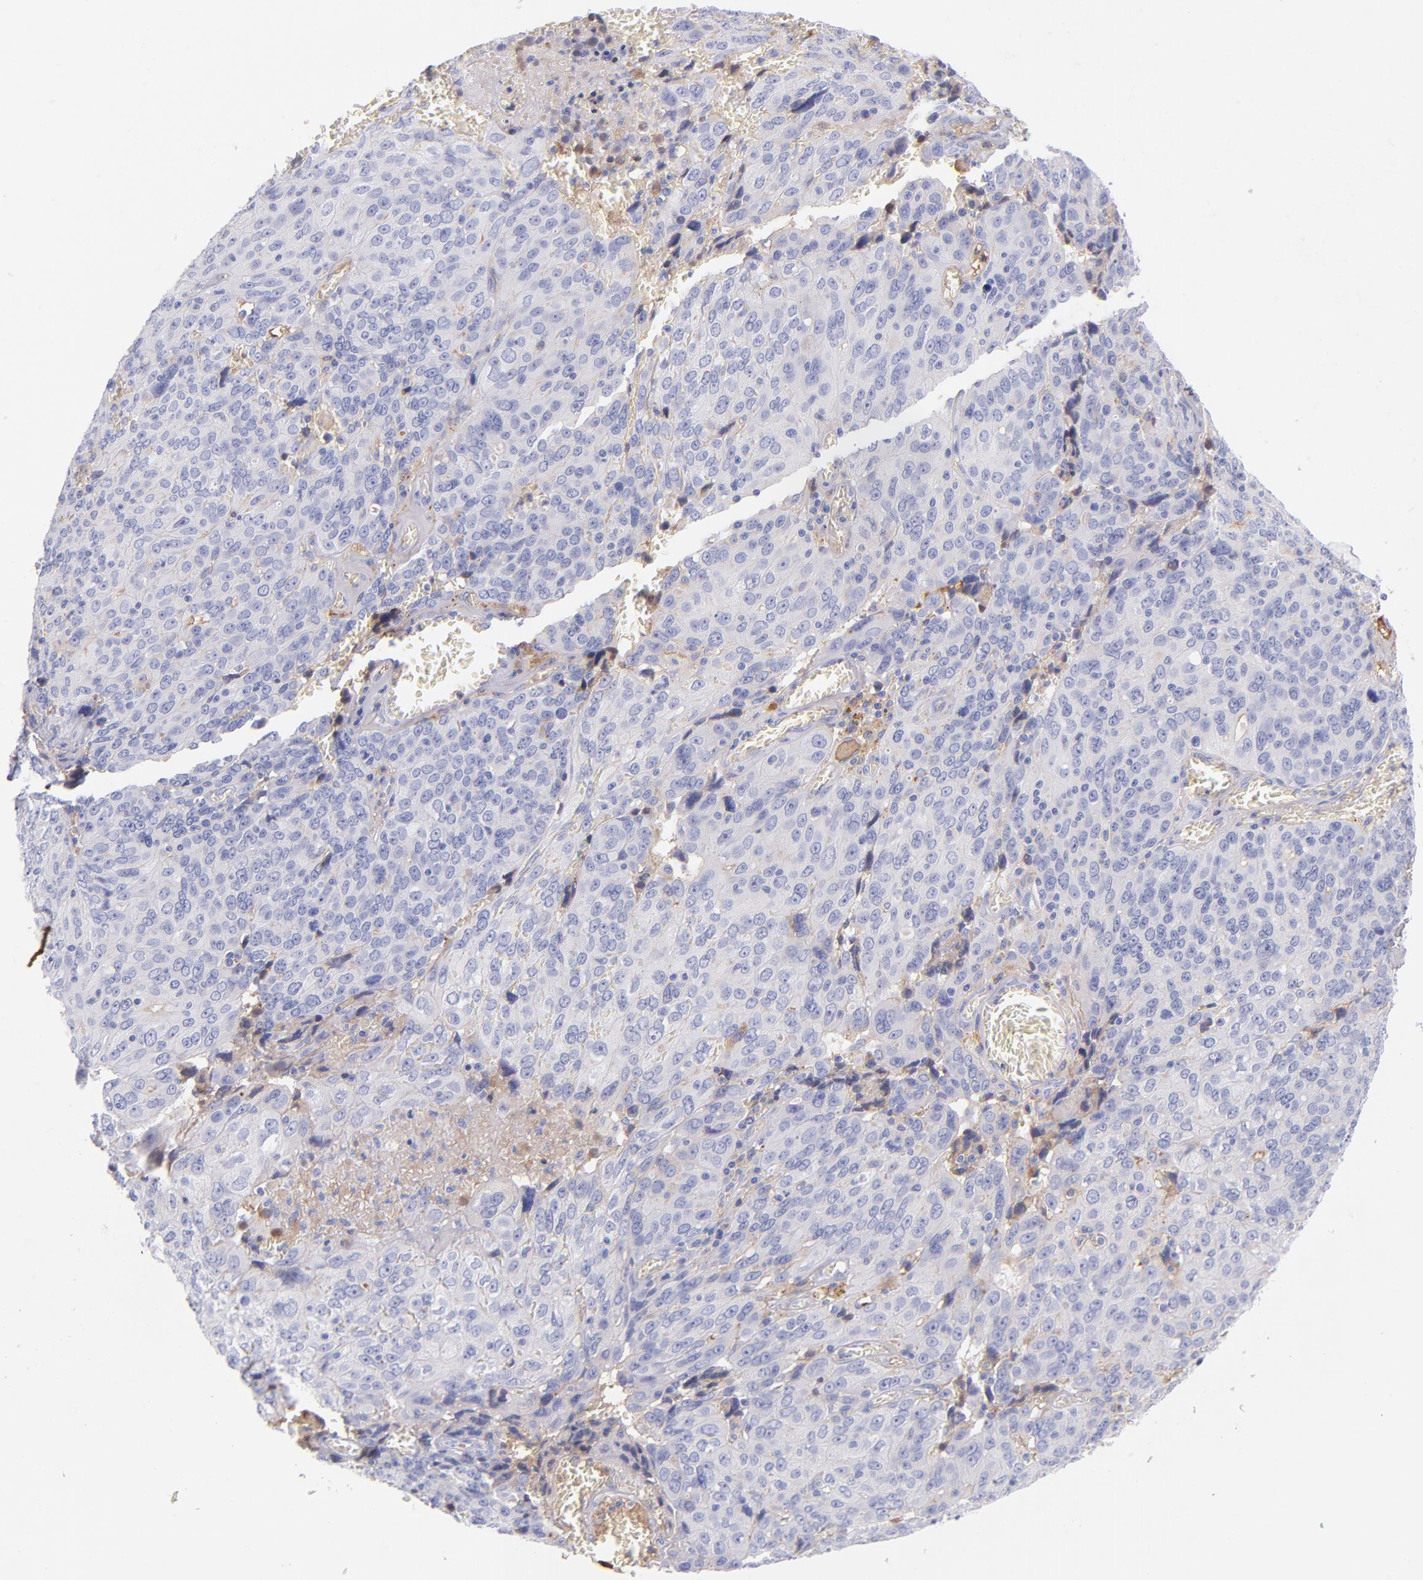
{"staining": {"intensity": "weak", "quantity": "<25%", "location": "cytoplasmic/membranous"}, "tissue": "ovarian cancer", "cell_type": "Tumor cells", "image_type": "cancer", "snomed": [{"axis": "morphology", "description": "Carcinoma, endometroid"}, {"axis": "topography", "description": "Ovary"}], "caption": "Tumor cells are negative for protein expression in human endometroid carcinoma (ovarian).", "gene": "HP", "patient": {"sex": "female", "age": 75}}